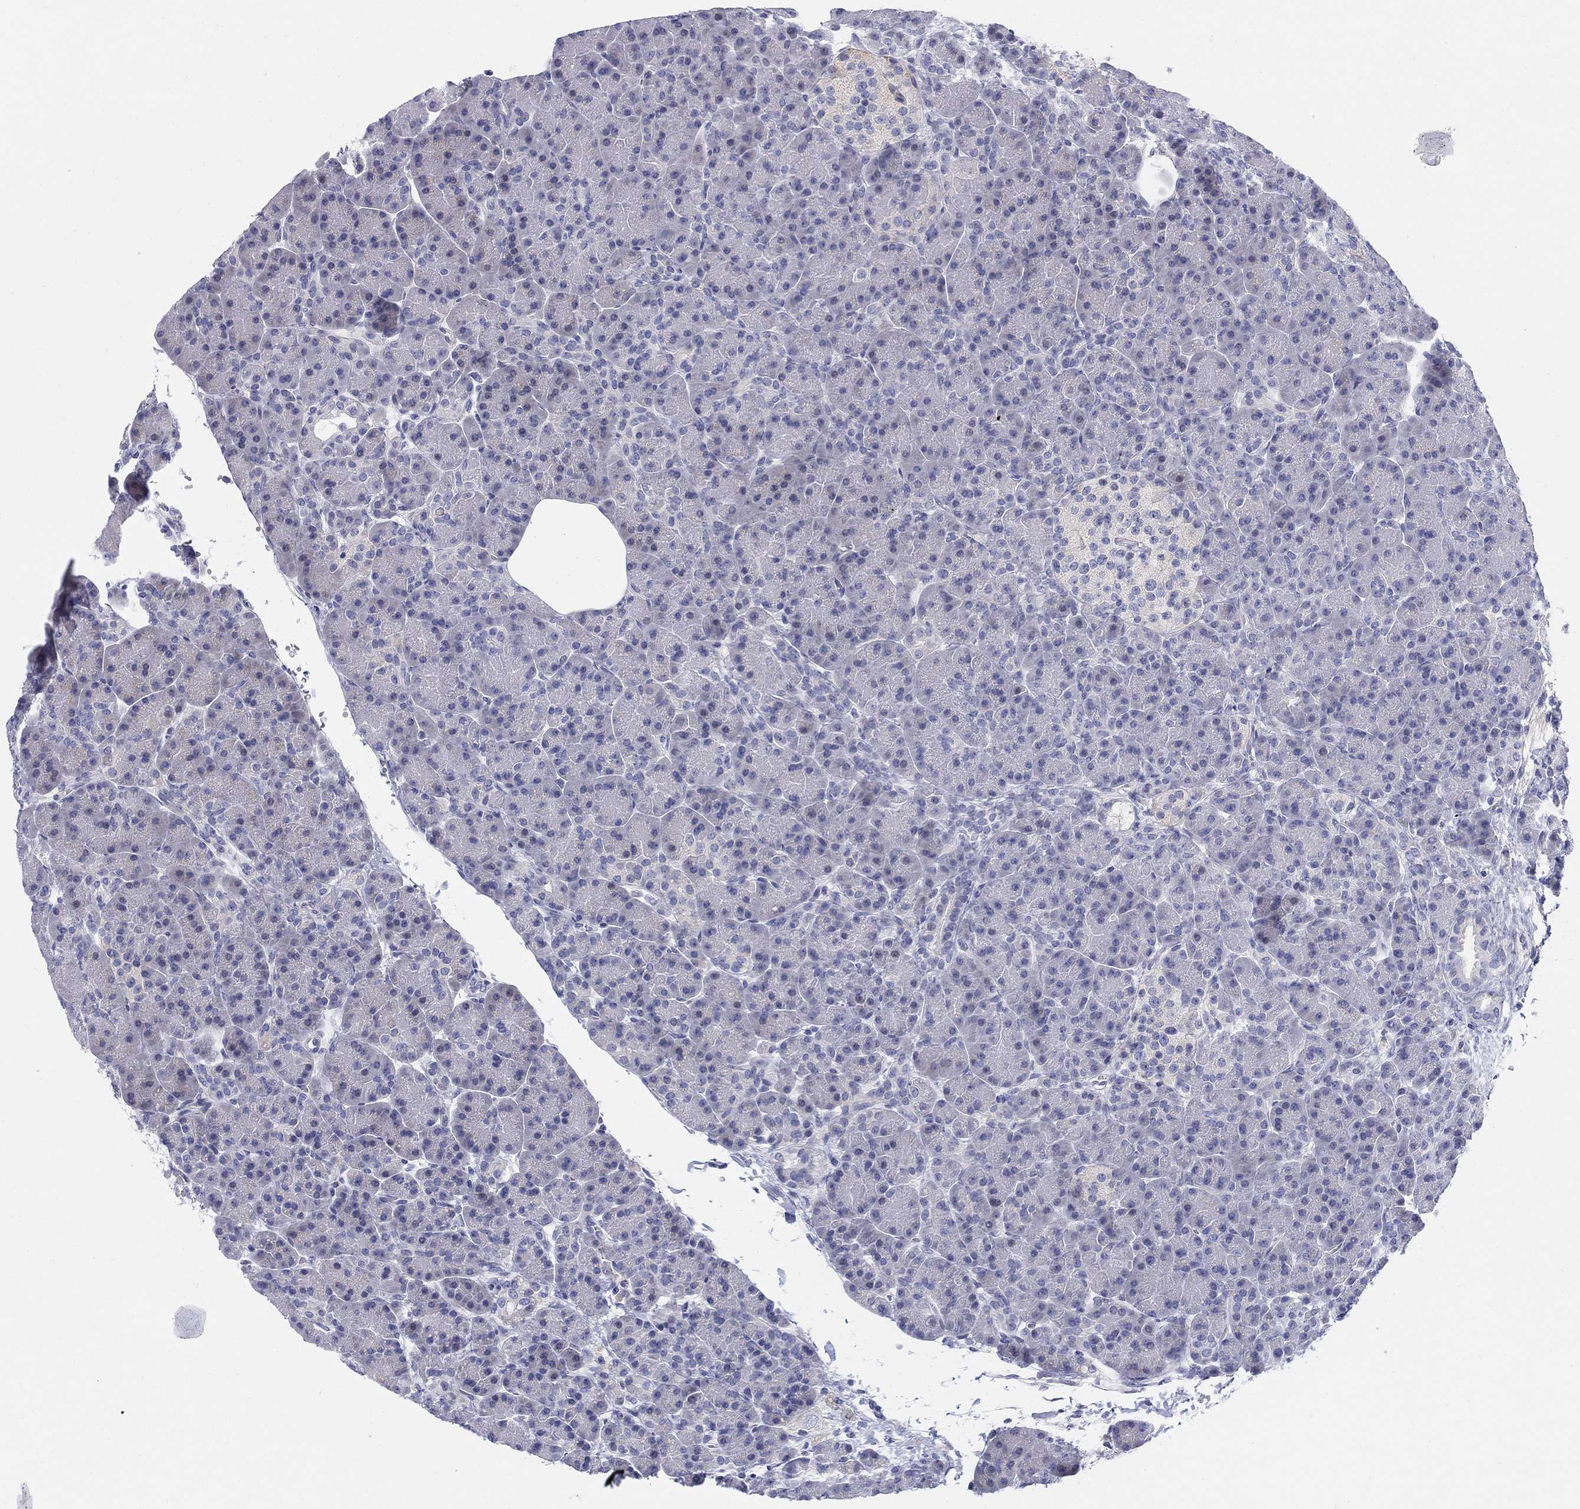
{"staining": {"intensity": "negative", "quantity": "none", "location": "none"}, "tissue": "pancreas", "cell_type": "Exocrine glandular cells", "image_type": "normal", "snomed": [{"axis": "morphology", "description": "Normal tissue, NOS"}, {"axis": "topography", "description": "Pancreas"}], "caption": "A high-resolution photomicrograph shows IHC staining of benign pancreas, which displays no significant staining in exocrine glandular cells.", "gene": "HEATR4", "patient": {"sex": "female", "age": 63}}